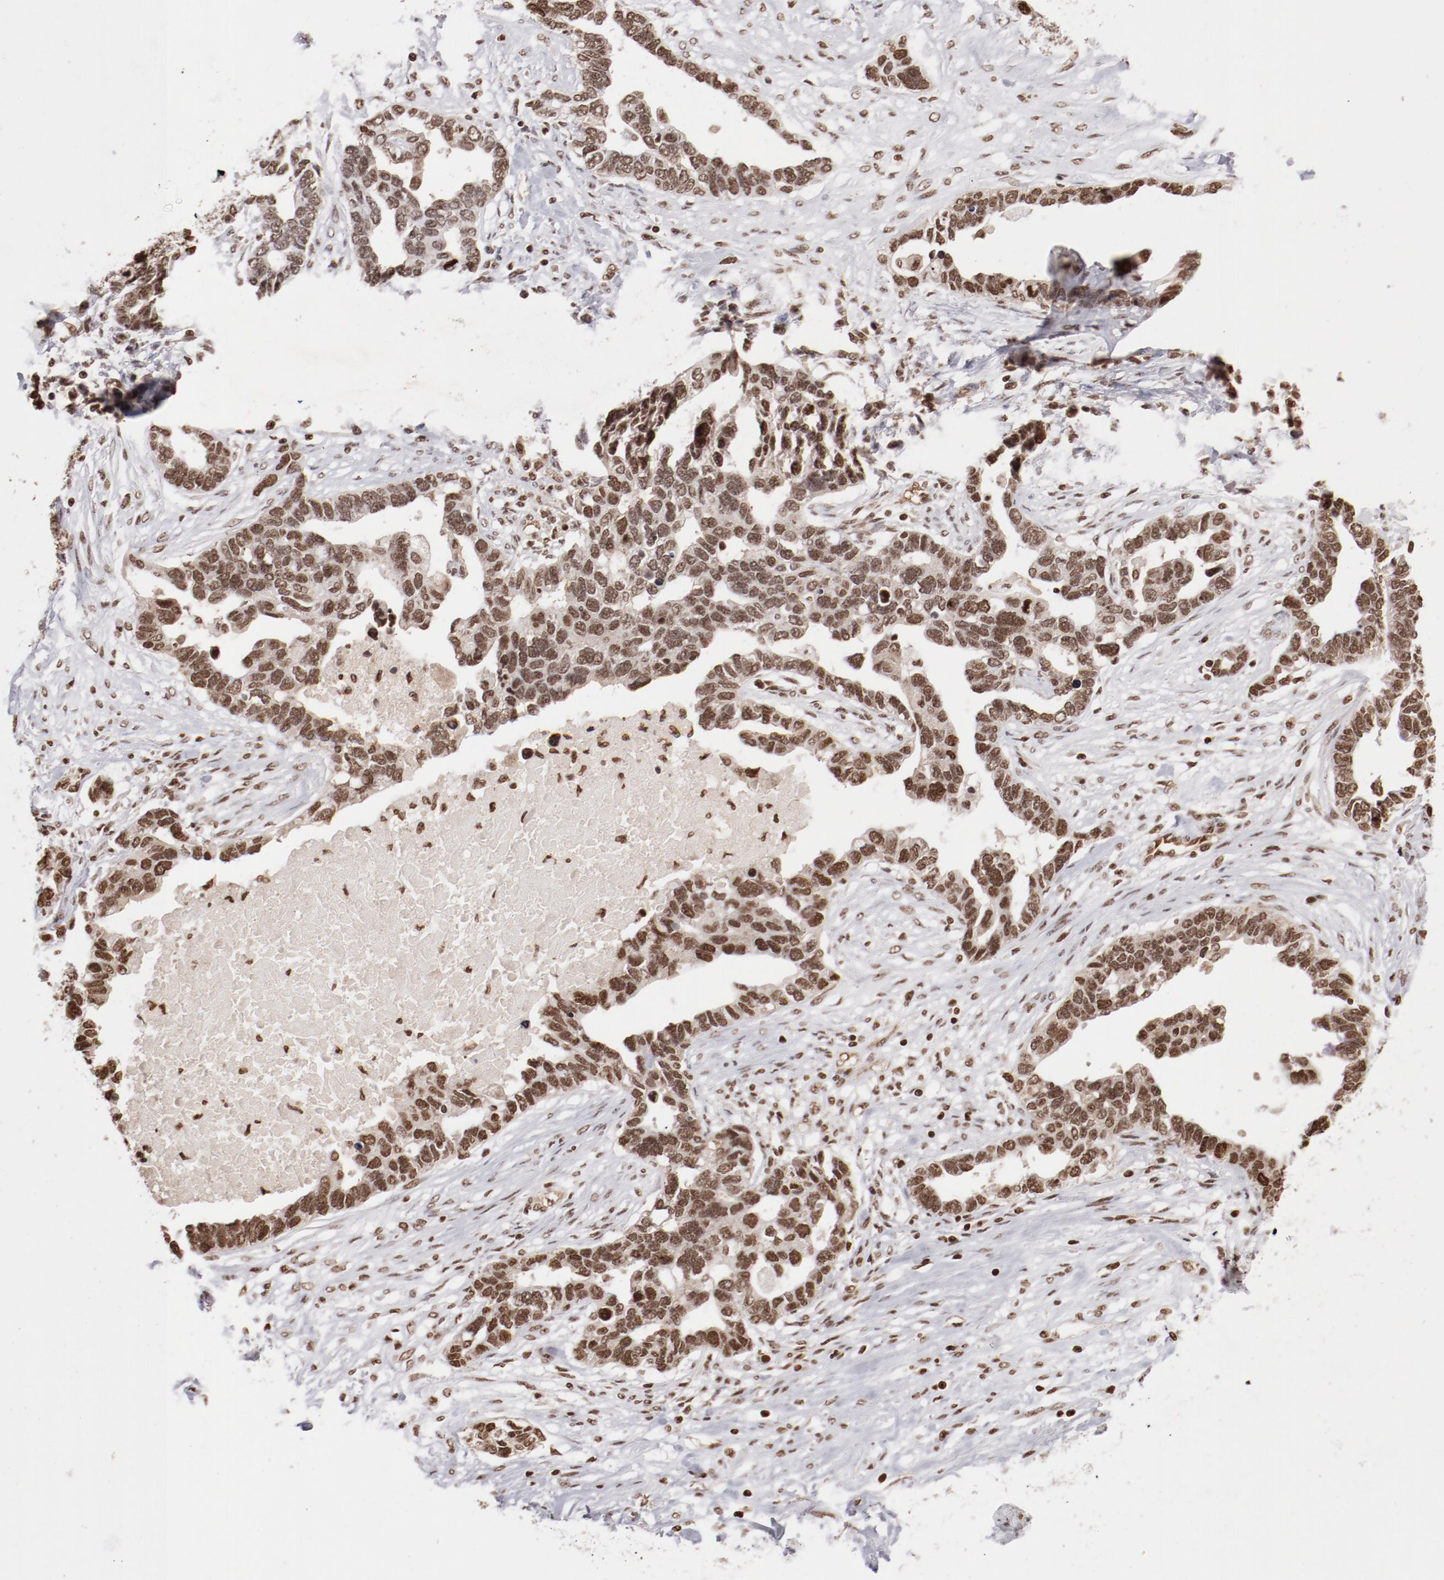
{"staining": {"intensity": "moderate", "quantity": ">75%", "location": "nuclear"}, "tissue": "ovarian cancer", "cell_type": "Tumor cells", "image_type": "cancer", "snomed": [{"axis": "morphology", "description": "Cystadenocarcinoma, serous, NOS"}, {"axis": "topography", "description": "Ovary"}], "caption": "DAB immunohistochemical staining of ovarian cancer exhibits moderate nuclear protein expression in approximately >75% of tumor cells. (DAB IHC with brightfield microscopy, high magnification).", "gene": "ABL2", "patient": {"sex": "female", "age": 54}}